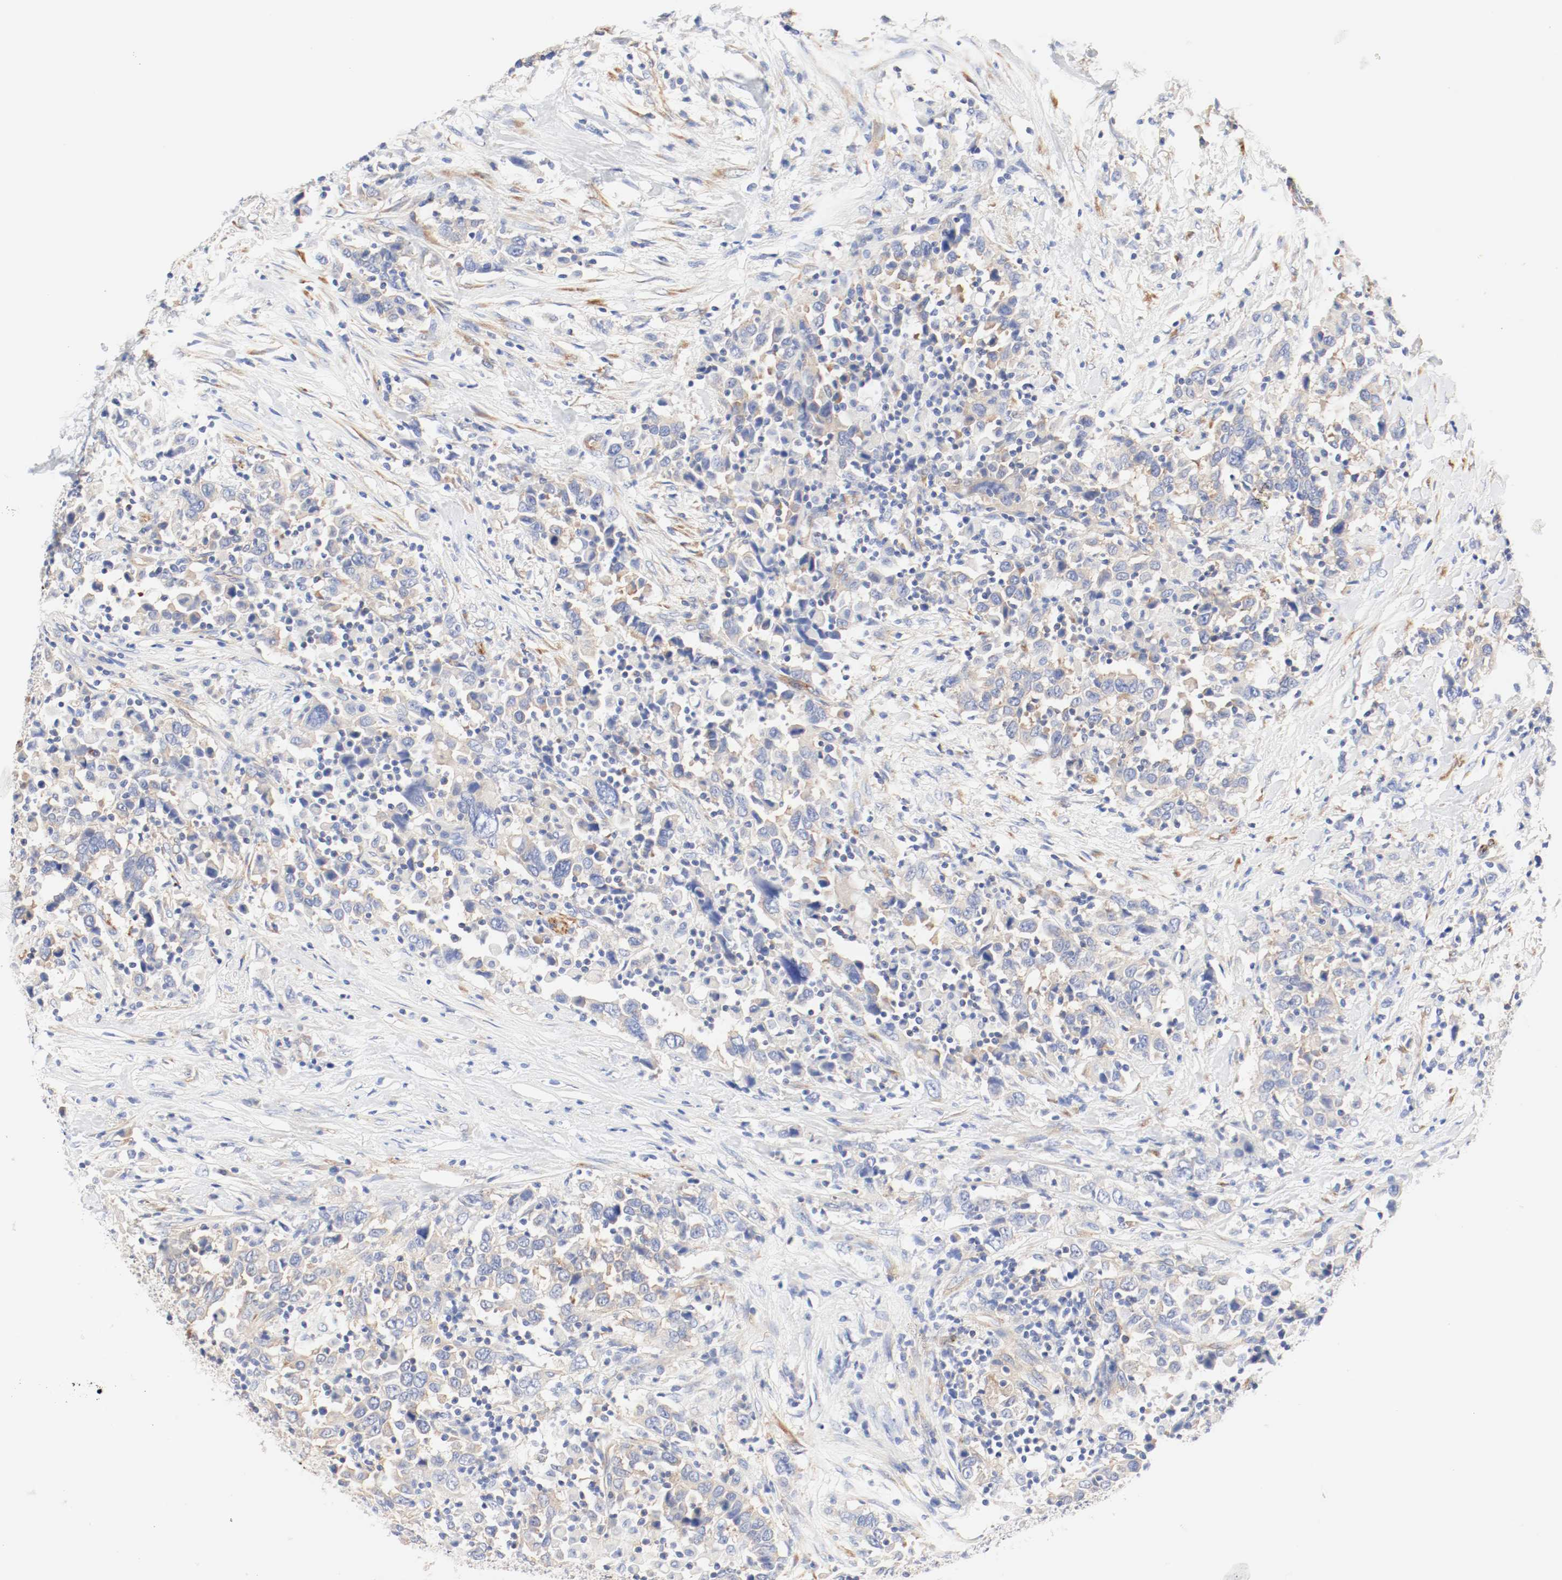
{"staining": {"intensity": "moderate", "quantity": ">75%", "location": "cytoplasmic/membranous"}, "tissue": "urothelial cancer", "cell_type": "Tumor cells", "image_type": "cancer", "snomed": [{"axis": "morphology", "description": "Urothelial carcinoma, High grade"}, {"axis": "topography", "description": "Urinary bladder"}], "caption": "DAB (3,3'-diaminobenzidine) immunohistochemical staining of human urothelial carcinoma (high-grade) reveals moderate cytoplasmic/membranous protein expression in about >75% of tumor cells.", "gene": "GIT1", "patient": {"sex": "male", "age": 61}}